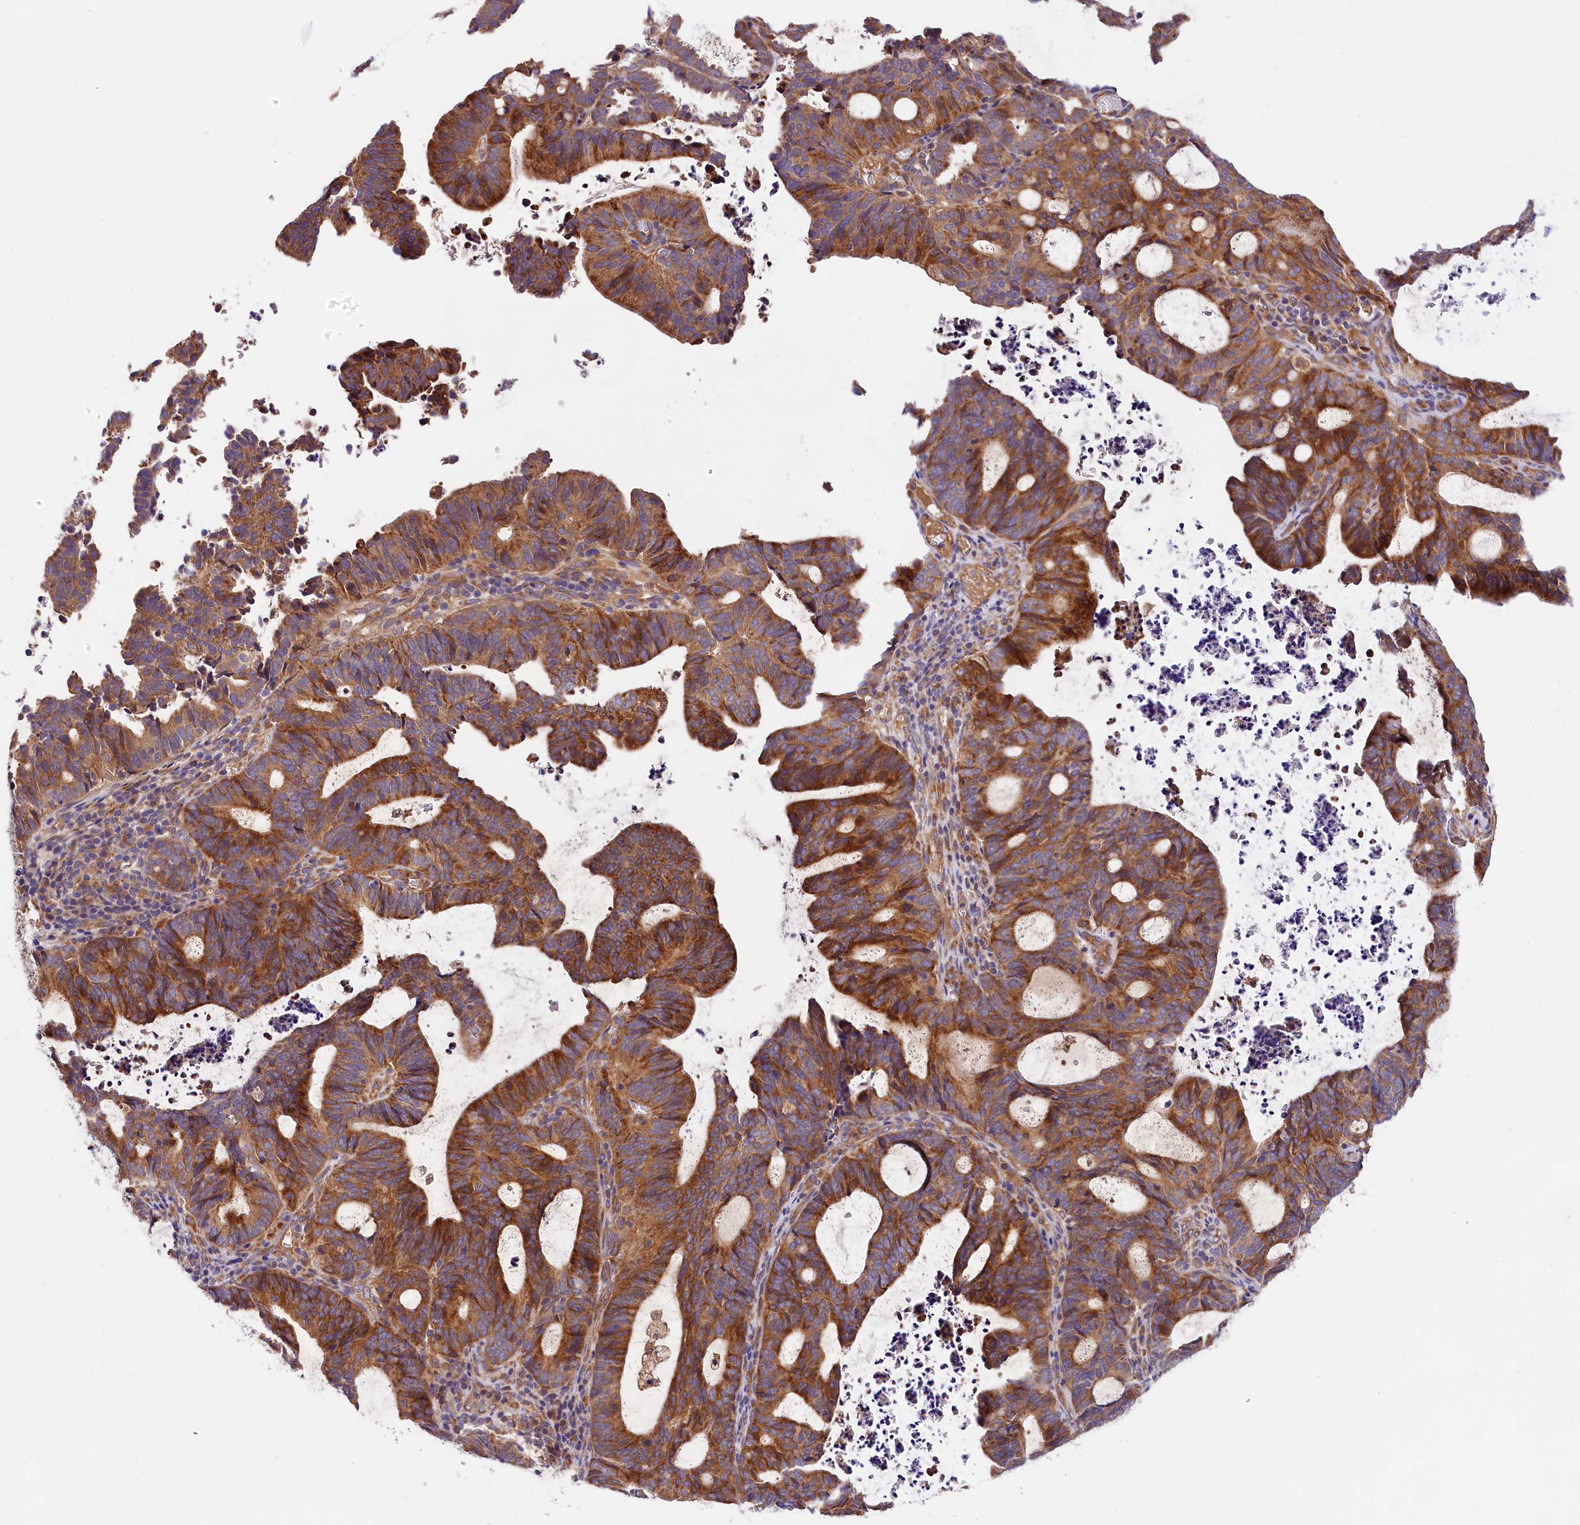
{"staining": {"intensity": "moderate", "quantity": ">75%", "location": "cytoplasmic/membranous"}, "tissue": "endometrial cancer", "cell_type": "Tumor cells", "image_type": "cancer", "snomed": [{"axis": "morphology", "description": "Adenocarcinoma, NOS"}, {"axis": "topography", "description": "Uterus"}], "caption": "There is medium levels of moderate cytoplasmic/membranous positivity in tumor cells of endometrial adenocarcinoma, as demonstrated by immunohistochemical staining (brown color).", "gene": "SPG11", "patient": {"sex": "female", "age": 83}}